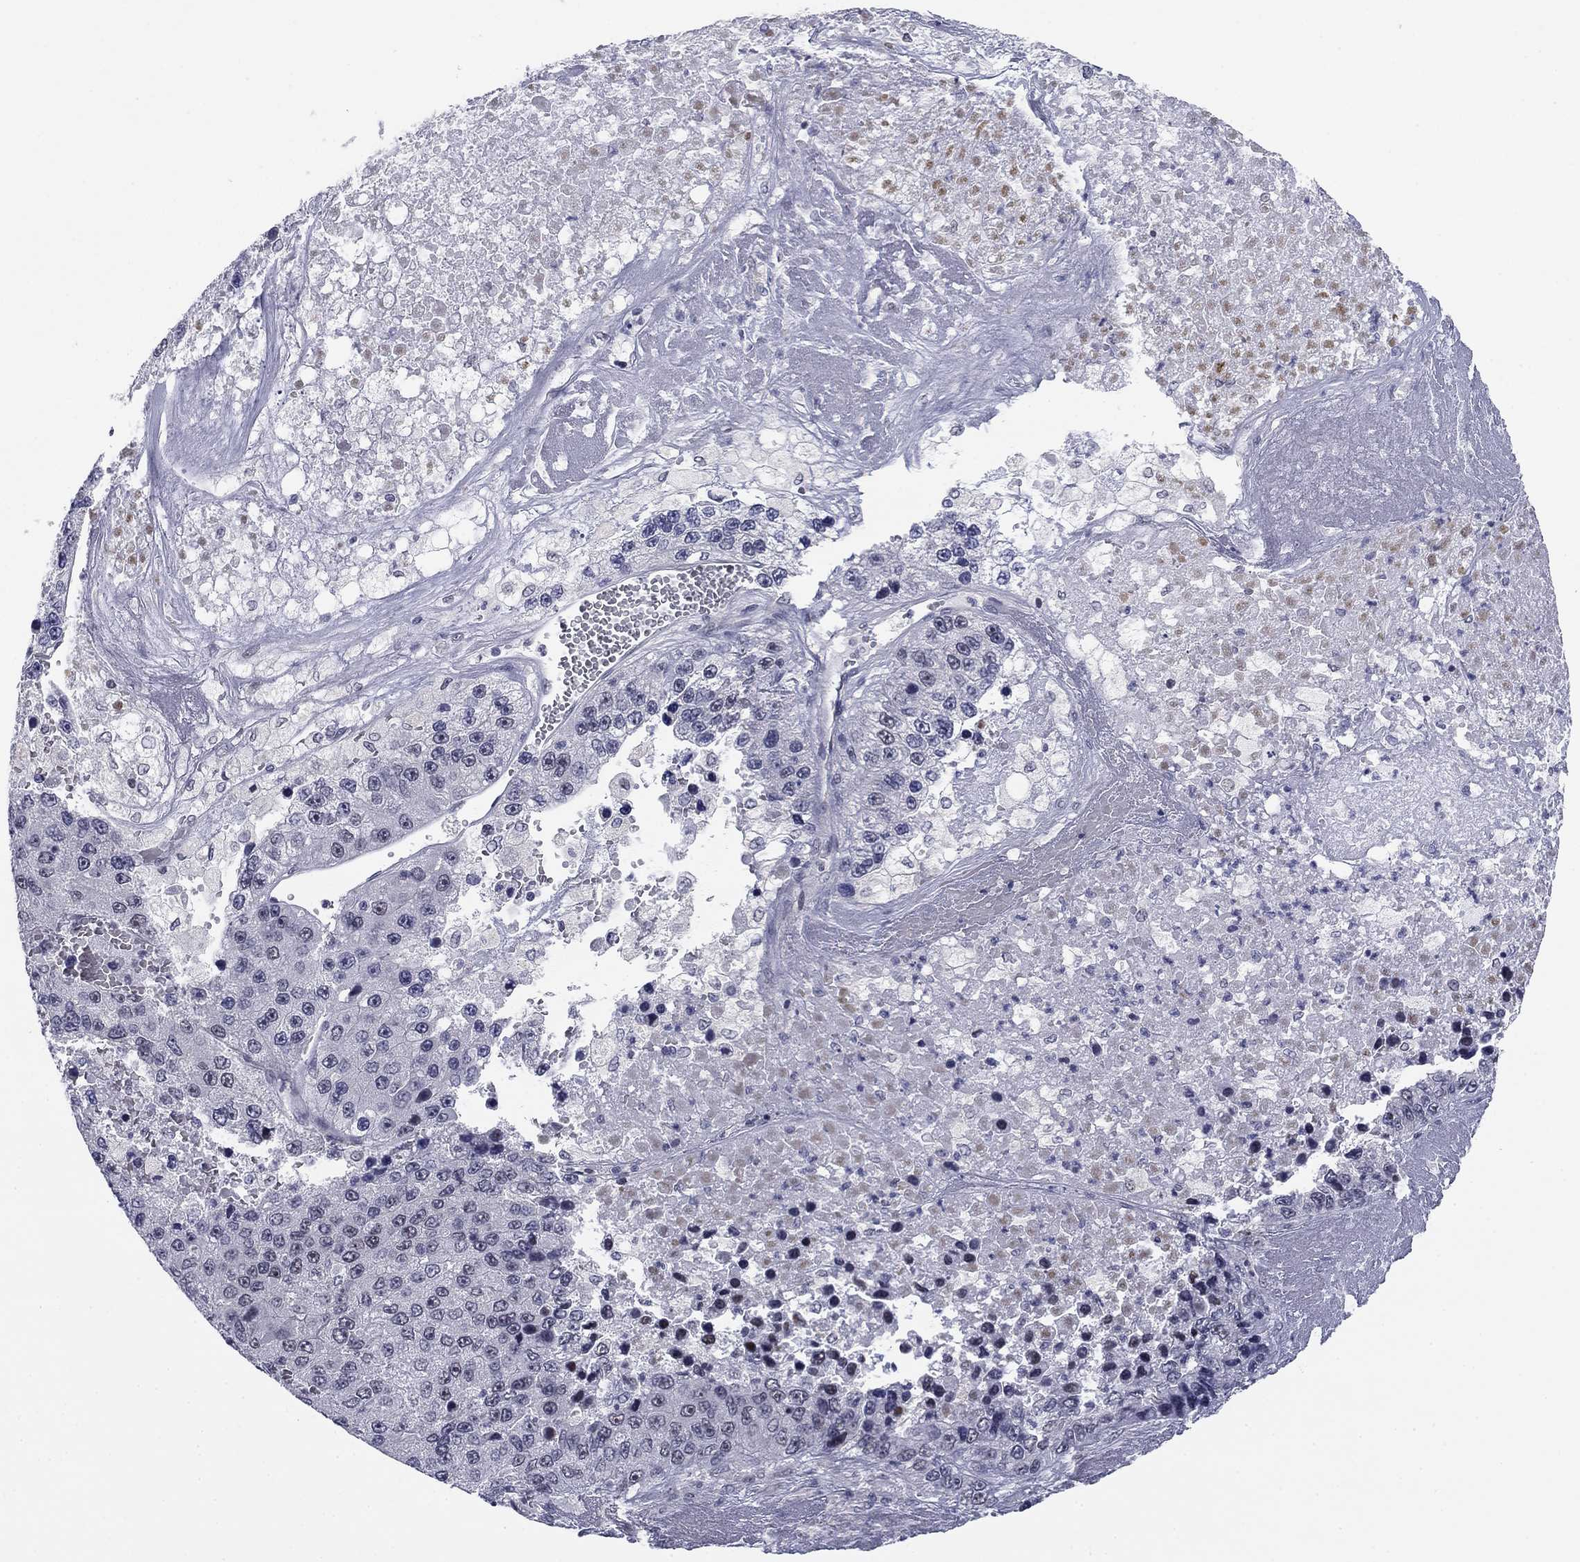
{"staining": {"intensity": "negative", "quantity": "none", "location": "none"}, "tissue": "liver cancer", "cell_type": "Tumor cells", "image_type": "cancer", "snomed": [{"axis": "morphology", "description": "Carcinoma, Hepatocellular, NOS"}, {"axis": "topography", "description": "Liver"}], "caption": "Protein analysis of liver hepatocellular carcinoma reveals no significant positivity in tumor cells.", "gene": "TIGD4", "patient": {"sex": "female", "age": 73}}